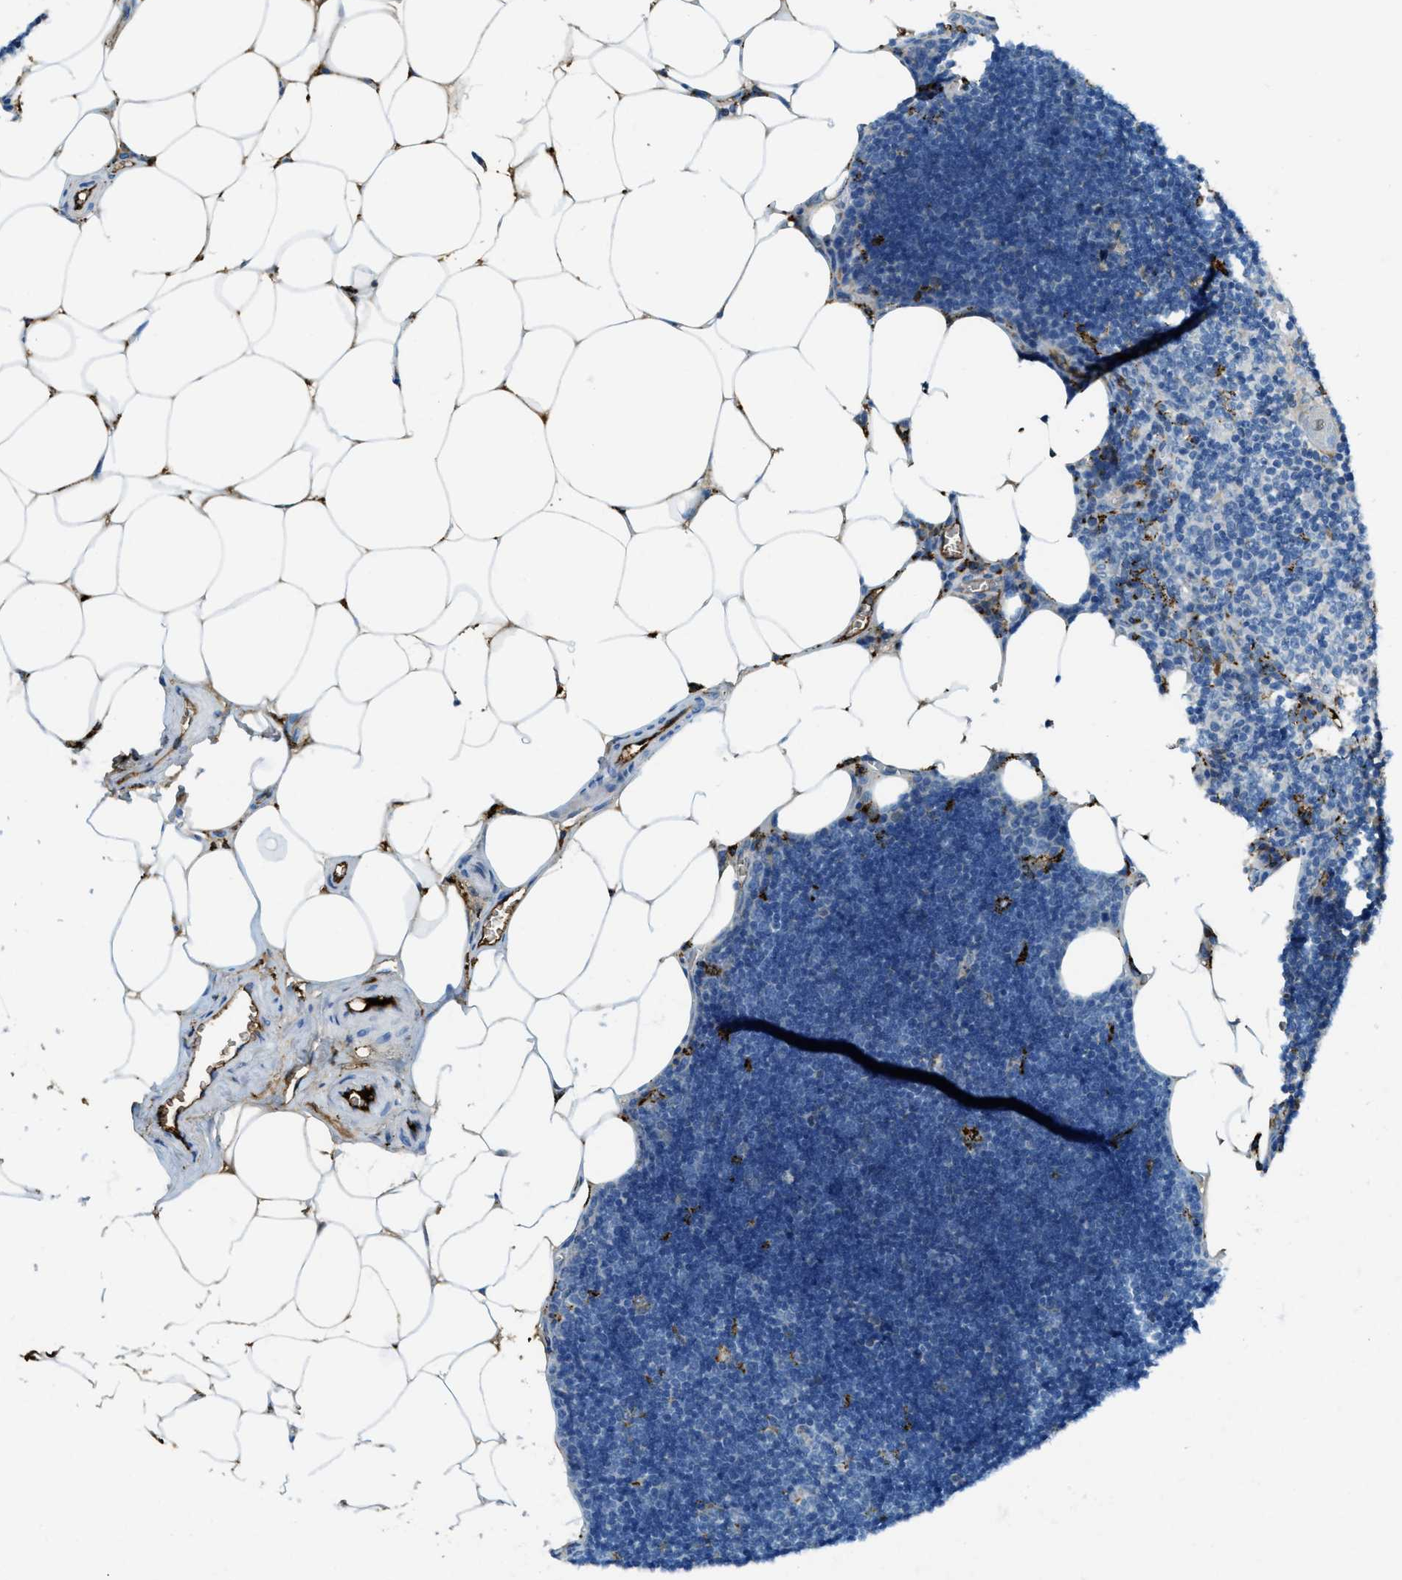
{"staining": {"intensity": "moderate", "quantity": "25%-75%", "location": "cytoplasmic/membranous"}, "tissue": "lymph node", "cell_type": "Germinal center cells", "image_type": "normal", "snomed": [{"axis": "morphology", "description": "Normal tissue, NOS"}, {"axis": "topography", "description": "Lymph node"}], "caption": "A photomicrograph of human lymph node stained for a protein shows moderate cytoplasmic/membranous brown staining in germinal center cells. (DAB IHC, brown staining for protein, blue staining for nuclei).", "gene": "TRIM59", "patient": {"sex": "male", "age": 33}}